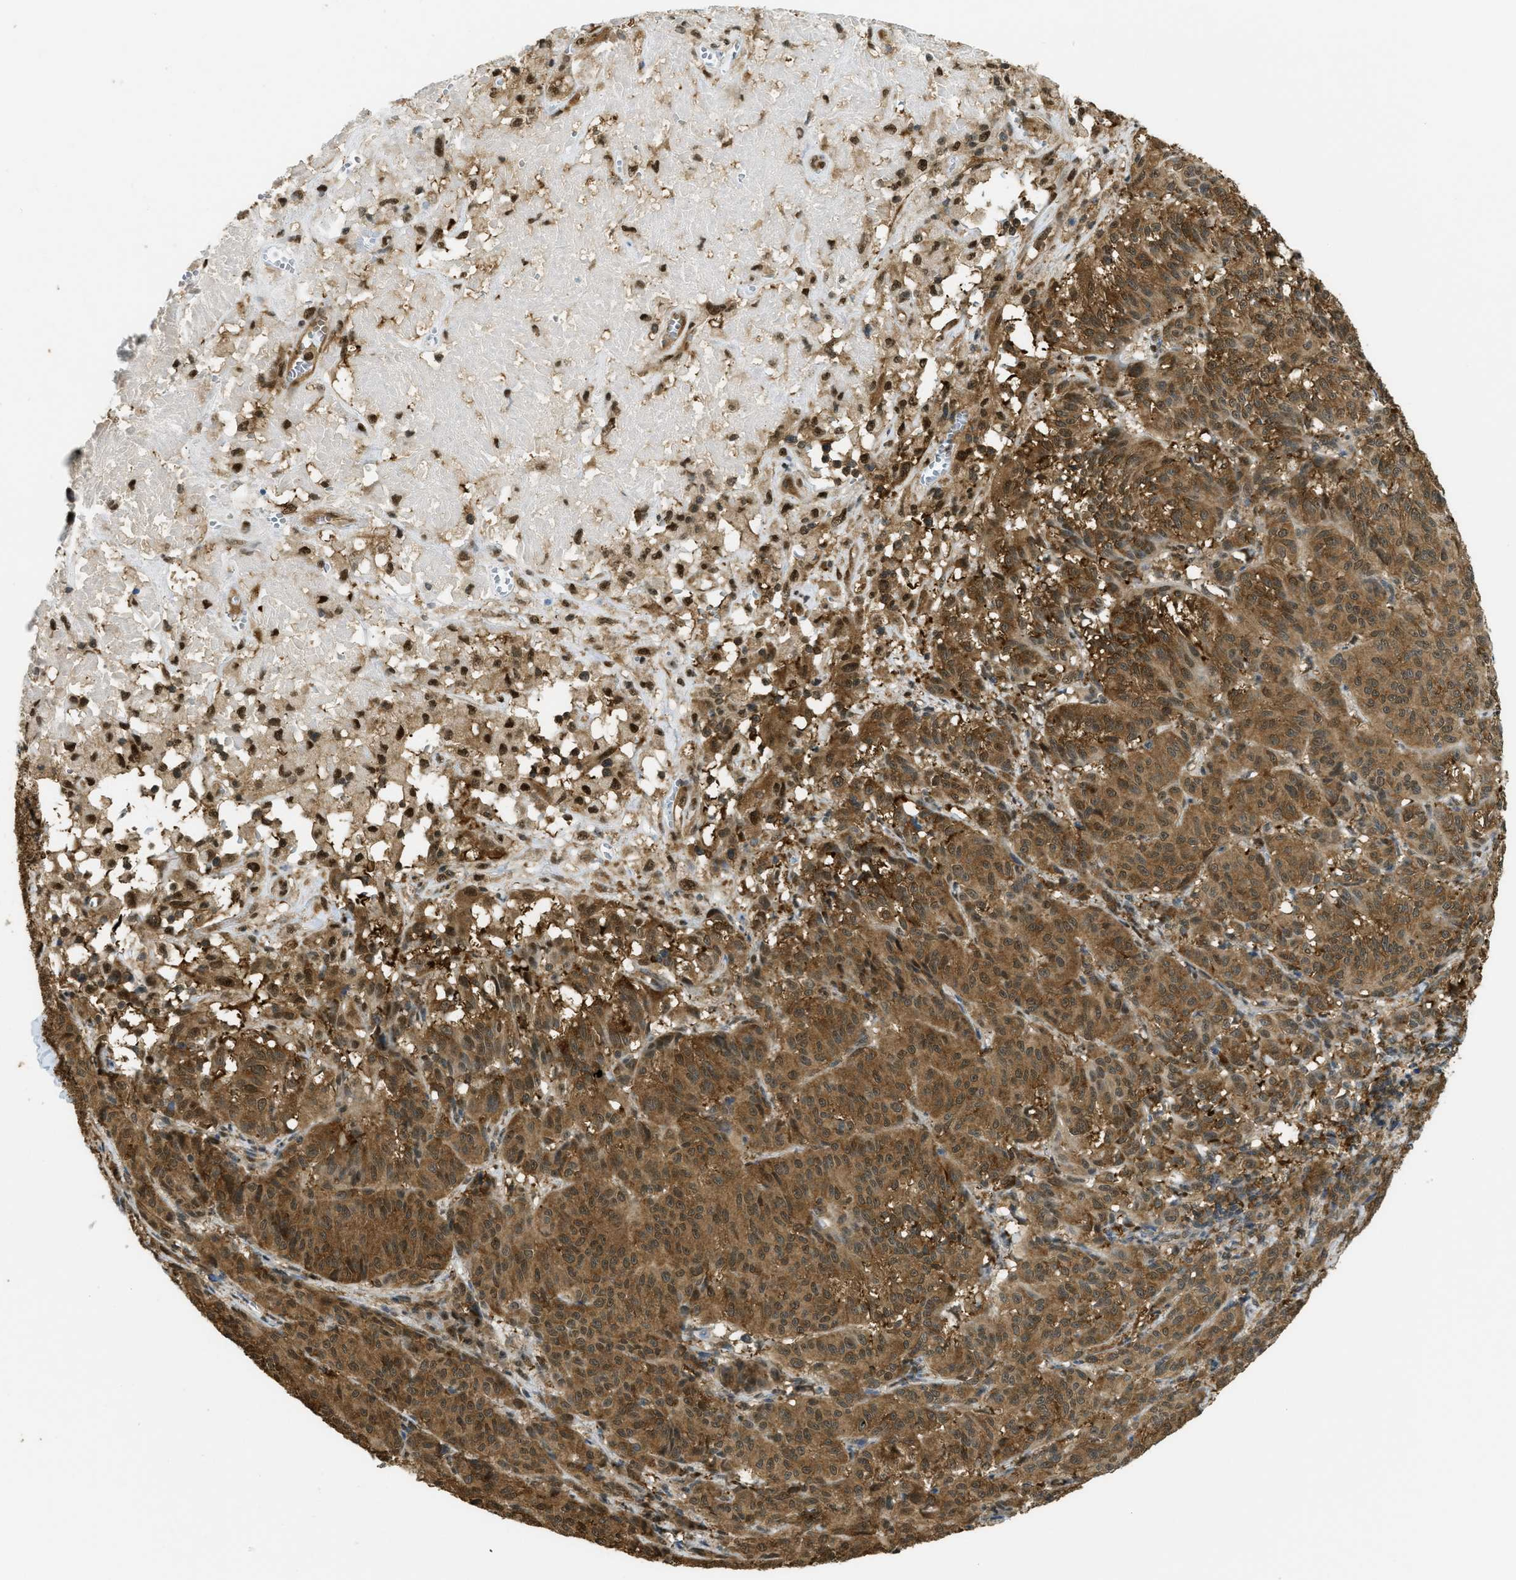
{"staining": {"intensity": "moderate", "quantity": ">75%", "location": "cytoplasmic/membranous,nuclear"}, "tissue": "melanoma", "cell_type": "Tumor cells", "image_type": "cancer", "snomed": [{"axis": "morphology", "description": "Malignant melanoma, NOS"}, {"axis": "topography", "description": "Skin"}], "caption": "Melanoma was stained to show a protein in brown. There is medium levels of moderate cytoplasmic/membranous and nuclear positivity in about >75% of tumor cells.", "gene": "PSMC5", "patient": {"sex": "female", "age": 72}}